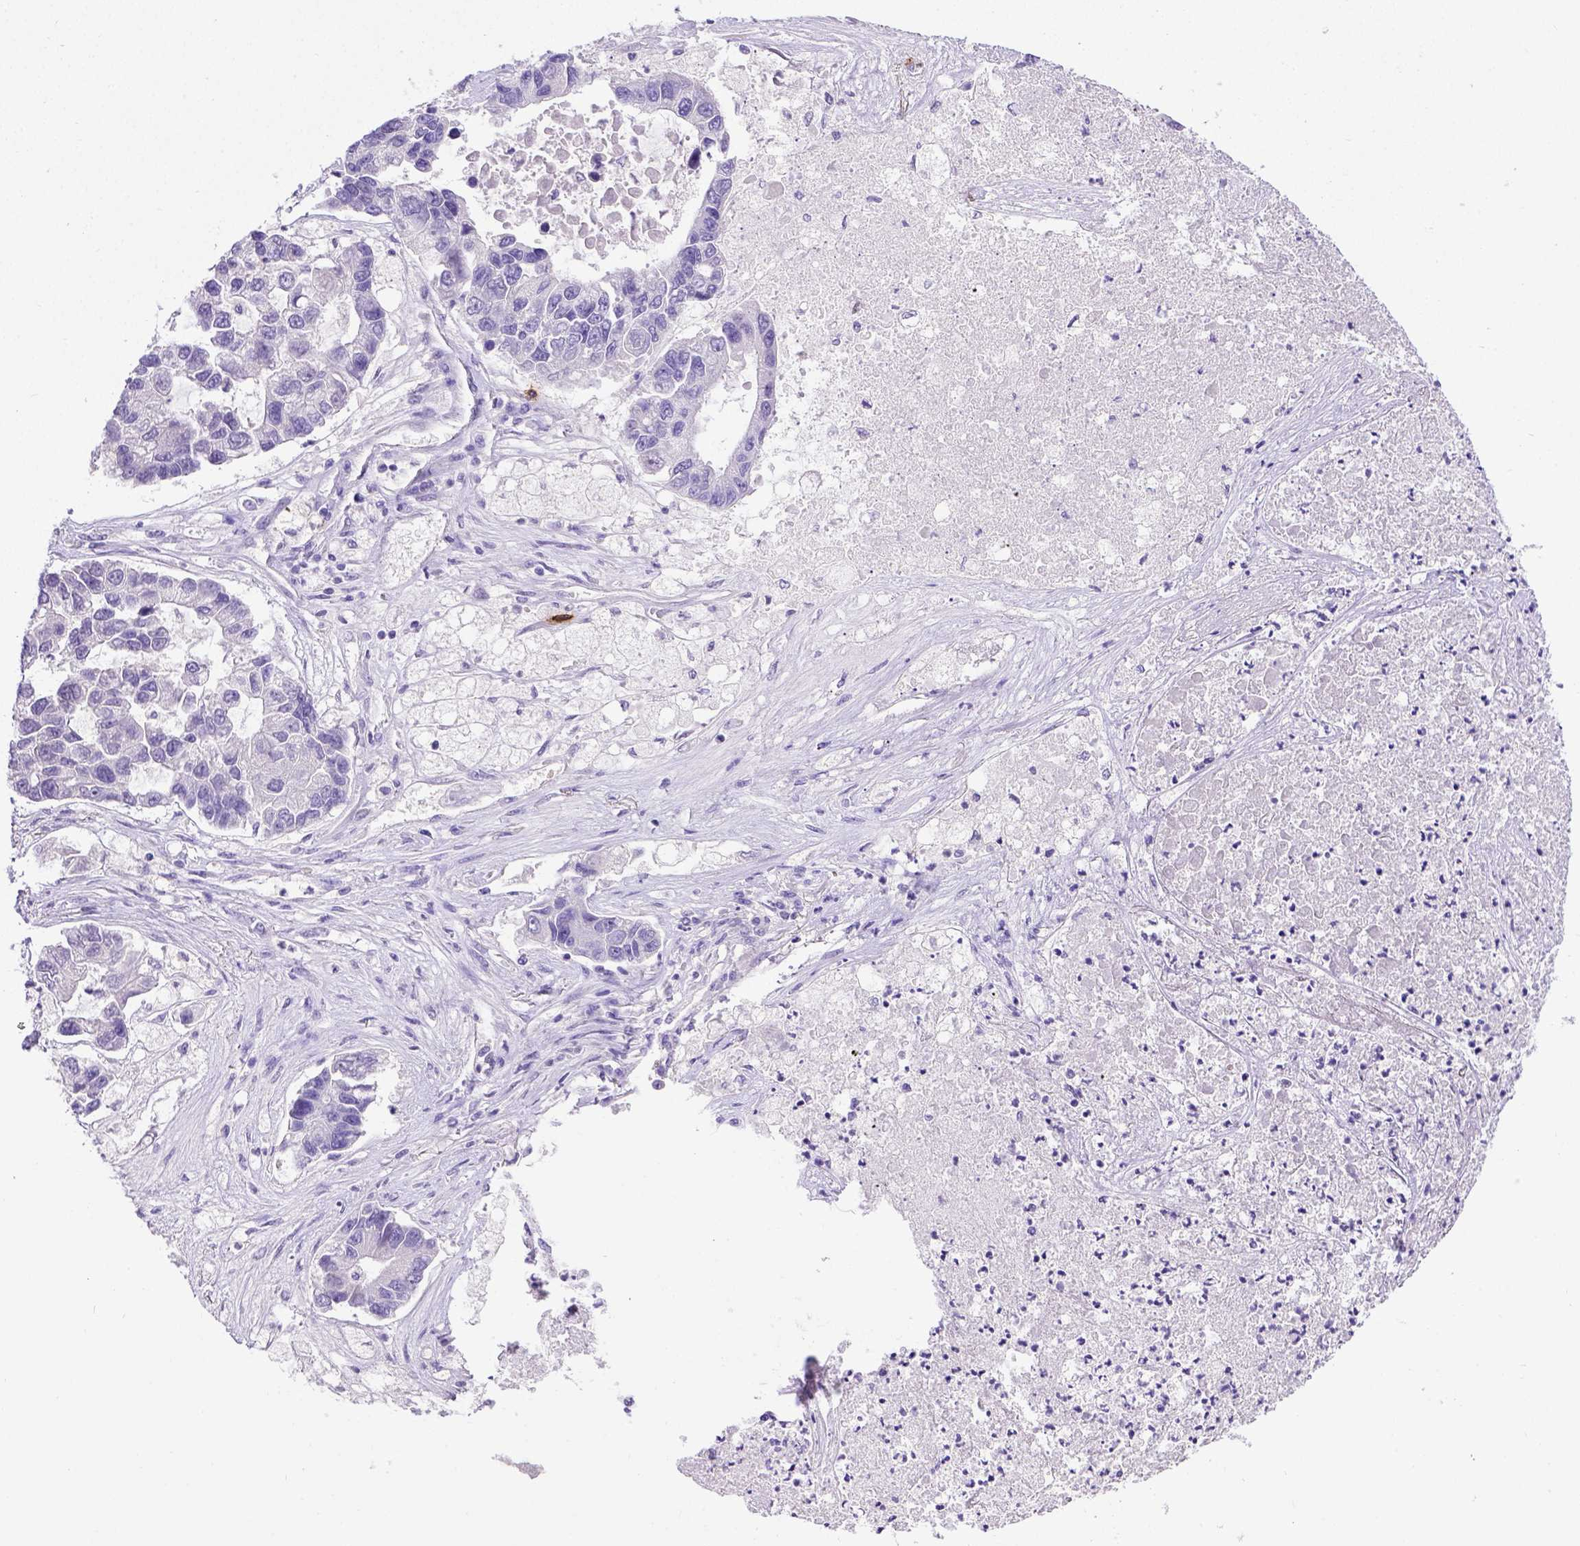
{"staining": {"intensity": "negative", "quantity": "none", "location": "none"}, "tissue": "lung cancer", "cell_type": "Tumor cells", "image_type": "cancer", "snomed": [{"axis": "morphology", "description": "Adenocarcinoma, NOS"}, {"axis": "topography", "description": "Bronchus"}, {"axis": "topography", "description": "Lung"}], "caption": "Tumor cells are negative for brown protein staining in lung cancer (adenocarcinoma). (Immunohistochemistry (ihc), brightfield microscopy, high magnification).", "gene": "B3GAT1", "patient": {"sex": "female", "age": 51}}